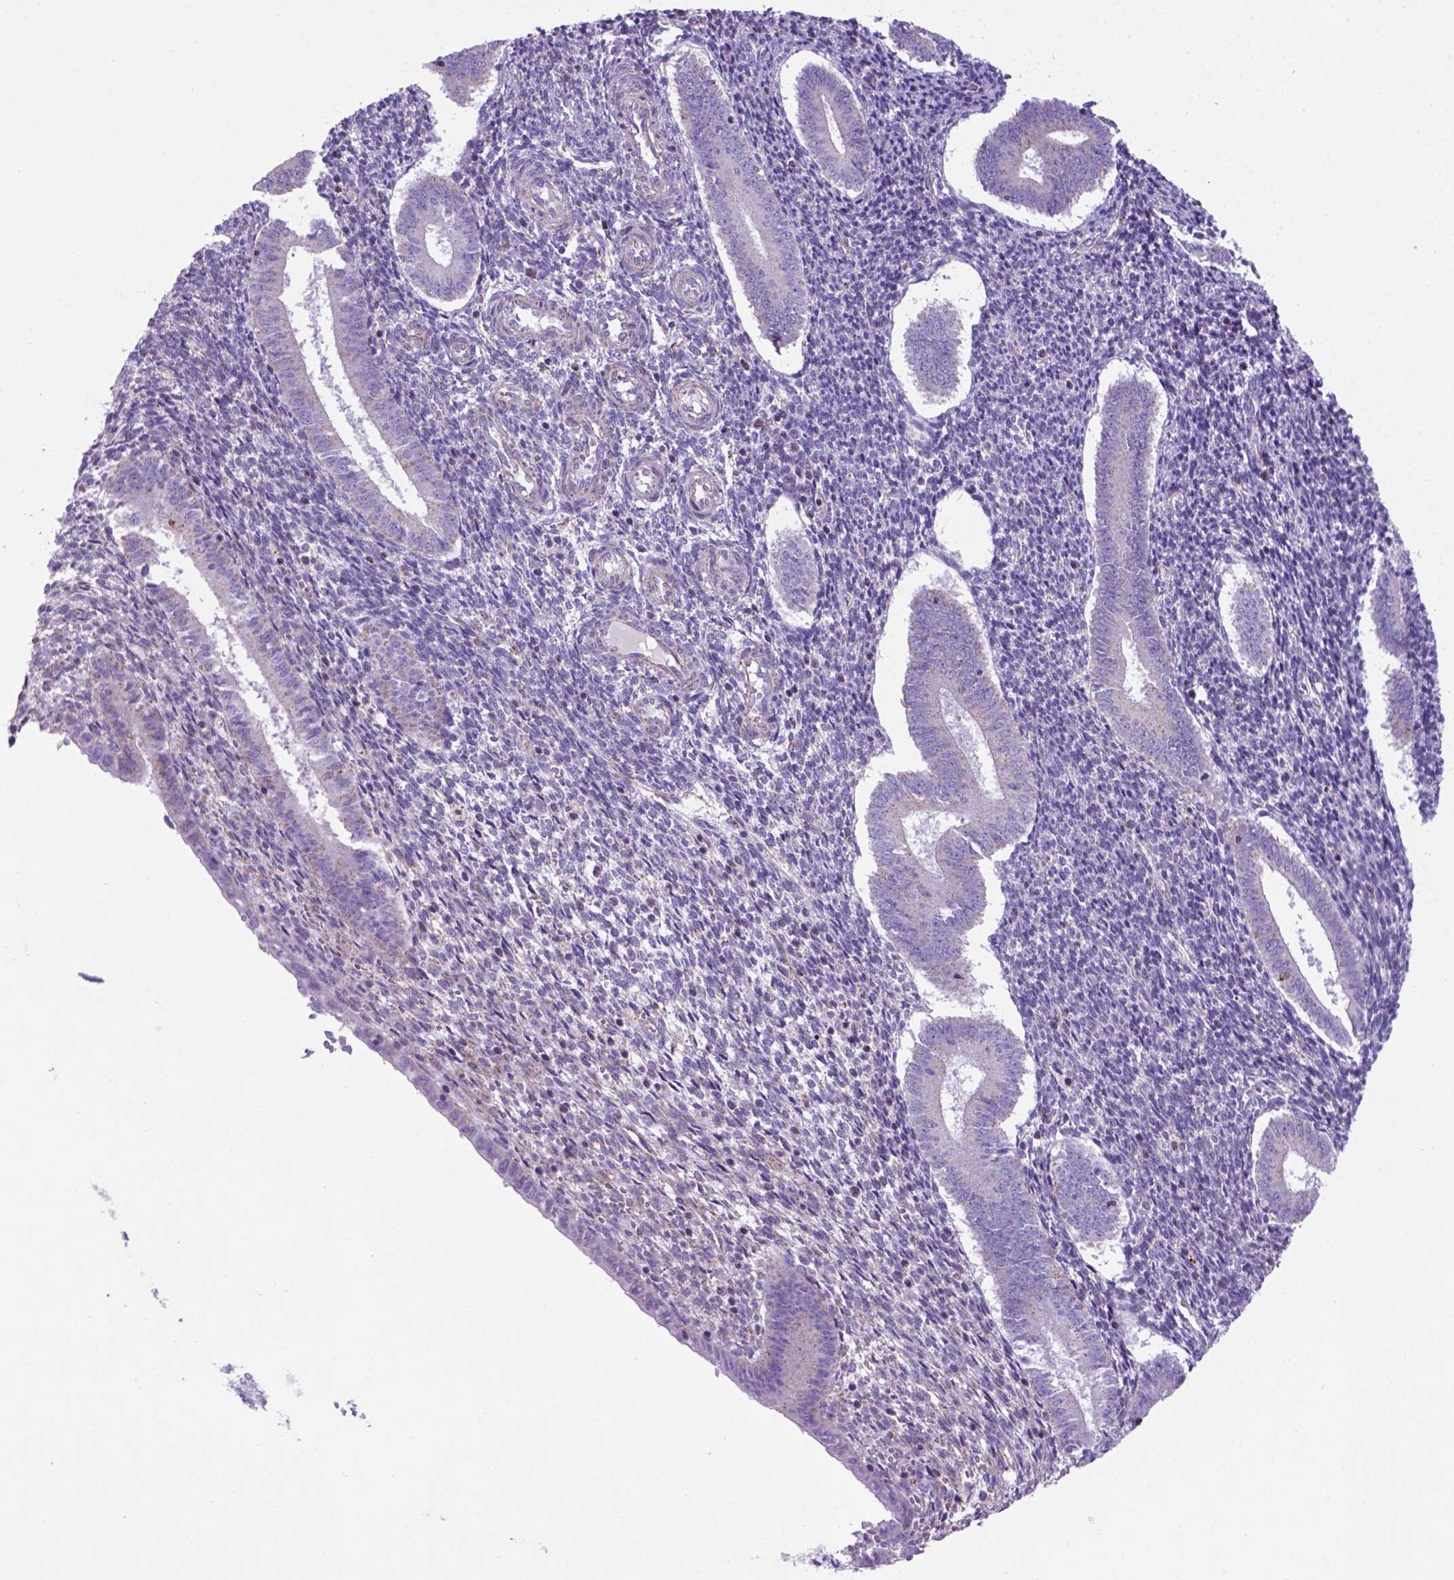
{"staining": {"intensity": "negative", "quantity": "none", "location": "none"}, "tissue": "endometrium", "cell_type": "Cells in endometrial stroma", "image_type": "normal", "snomed": [{"axis": "morphology", "description": "Normal tissue, NOS"}, {"axis": "topography", "description": "Endometrium"}], "caption": "High power microscopy histopathology image of an IHC photomicrograph of normal endometrium, revealing no significant staining in cells in endometrial stroma. (DAB IHC visualized using brightfield microscopy, high magnification).", "gene": "POU3F3", "patient": {"sex": "female", "age": 25}}